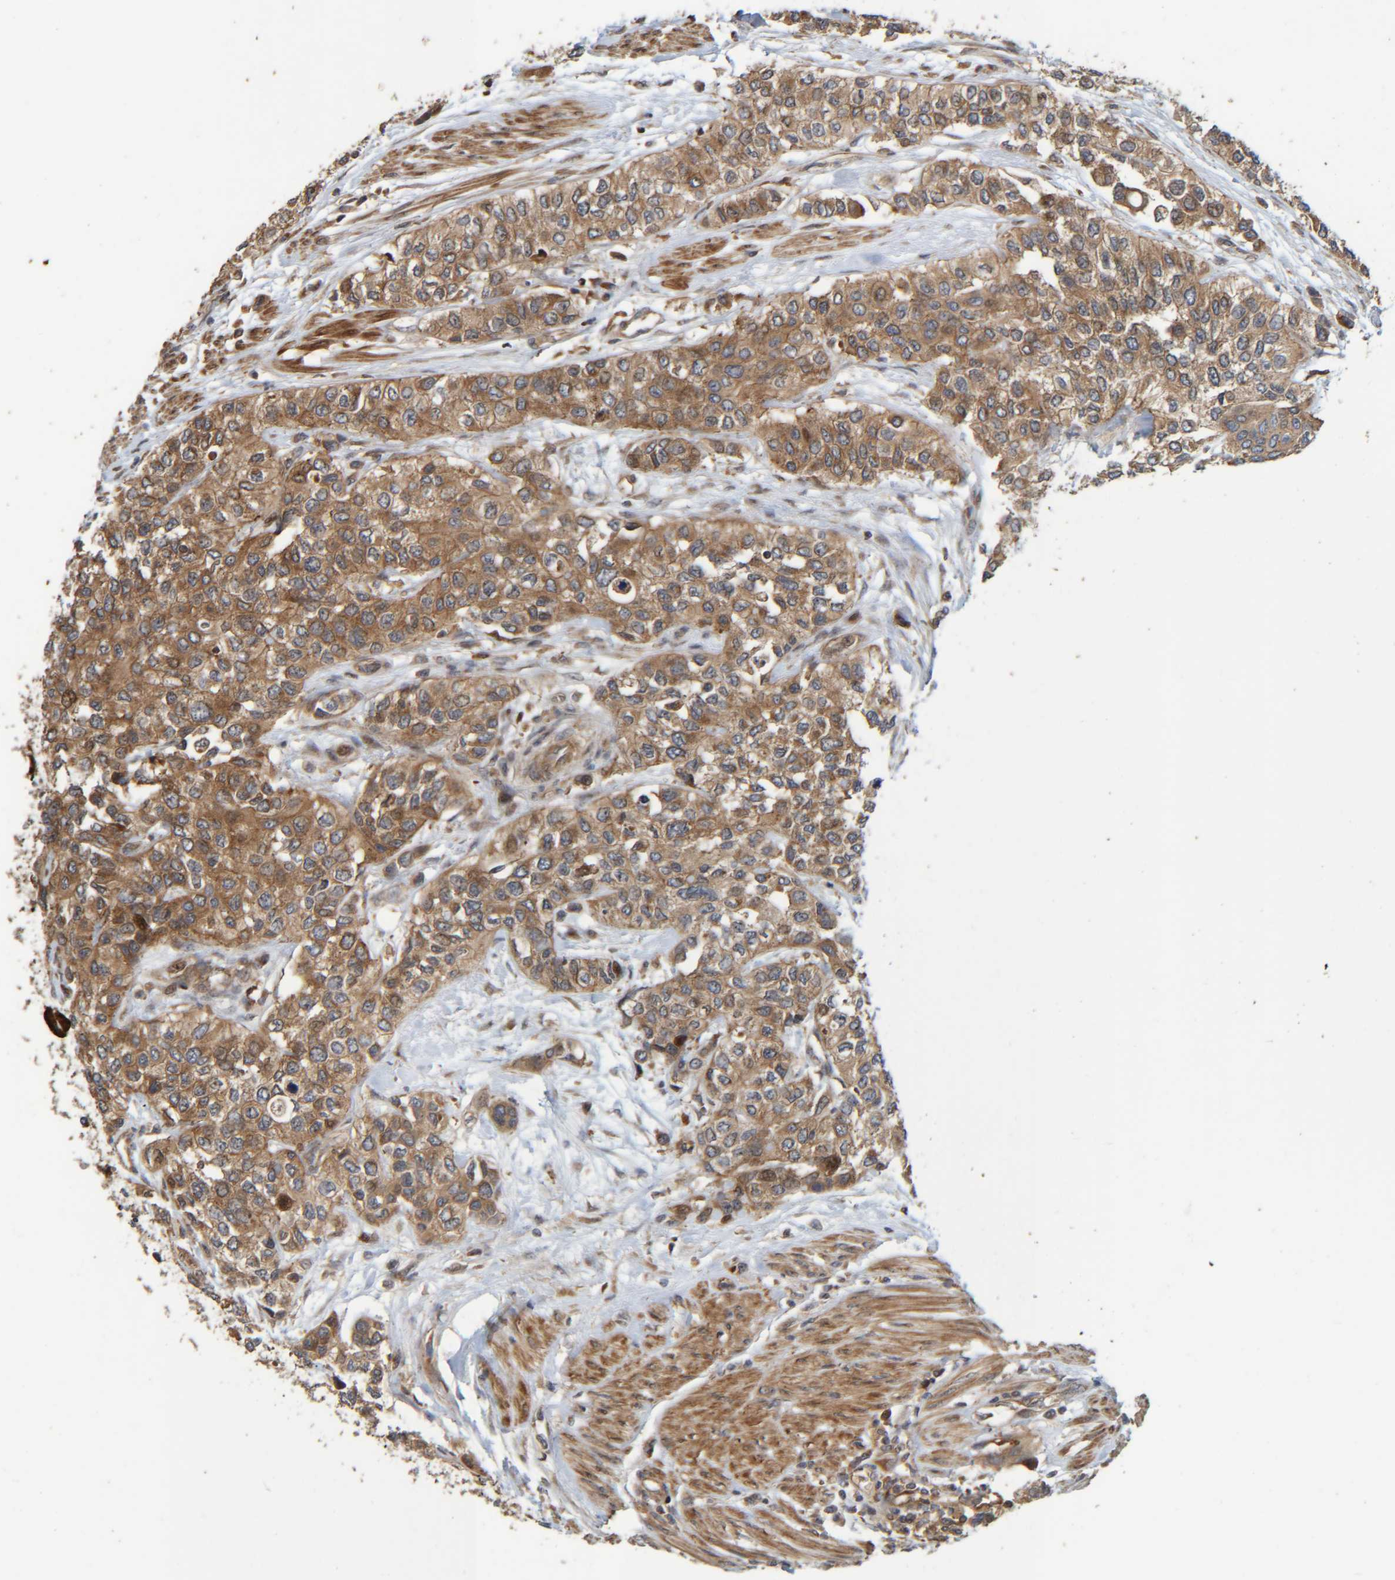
{"staining": {"intensity": "moderate", "quantity": ">75%", "location": "cytoplasmic/membranous"}, "tissue": "urothelial cancer", "cell_type": "Tumor cells", "image_type": "cancer", "snomed": [{"axis": "morphology", "description": "Urothelial carcinoma, High grade"}, {"axis": "topography", "description": "Urinary bladder"}], "caption": "Immunohistochemistry (IHC) image of neoplastic tissue: urothelial carcinoma (high-grade) stained using immunohistochemistry shows medium levels of moderate protein expression localized specifically in the cytoplasmic/membranous of tumor cells, appearing as a cytoplasmic/membranous brown color.", "gene": "CCDC57", "patient": {"sex": "female", "age": 56}}